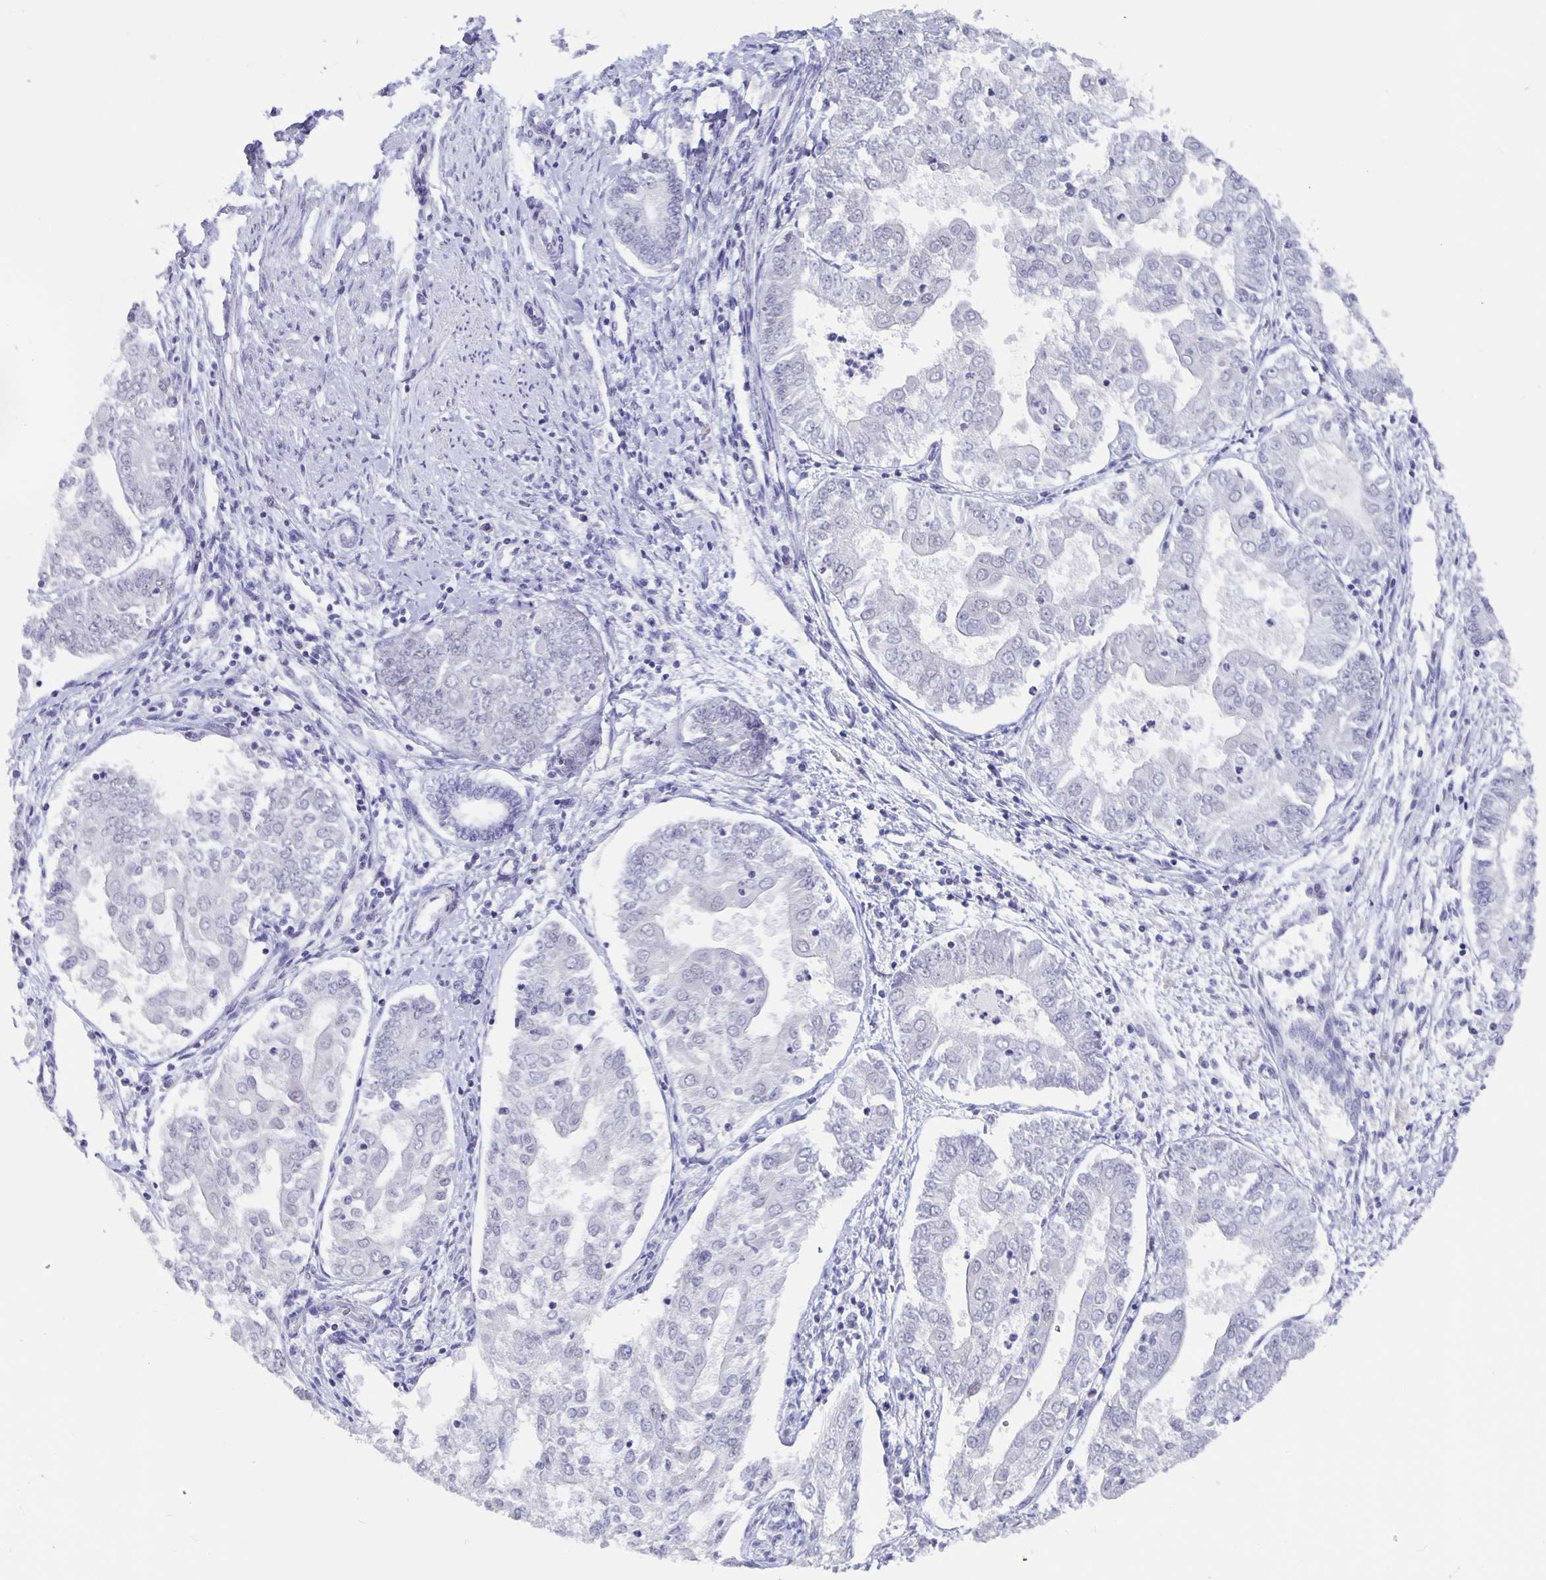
{"staining": {"intensity": "negative", "quantity": "none", "location": "none"}, "tissue": "endometrial cancer", "cell_type": "Tumor cells", "image_type": "cancer", "snomed": [{"axis": "morphology", "description": "Adenocarcinoma, NOS"}, {"axis": "topography", "description": "Endometrium"}], "caption": "Immunohistochemistry (IHC) of human endometrial adenocarcinoma demonstrates no expression in tumor cells. (IHC, brightfield microscopy, high magnification).", "gene": "OLIG2", "patient": {"sex": "female", "age": 68}}